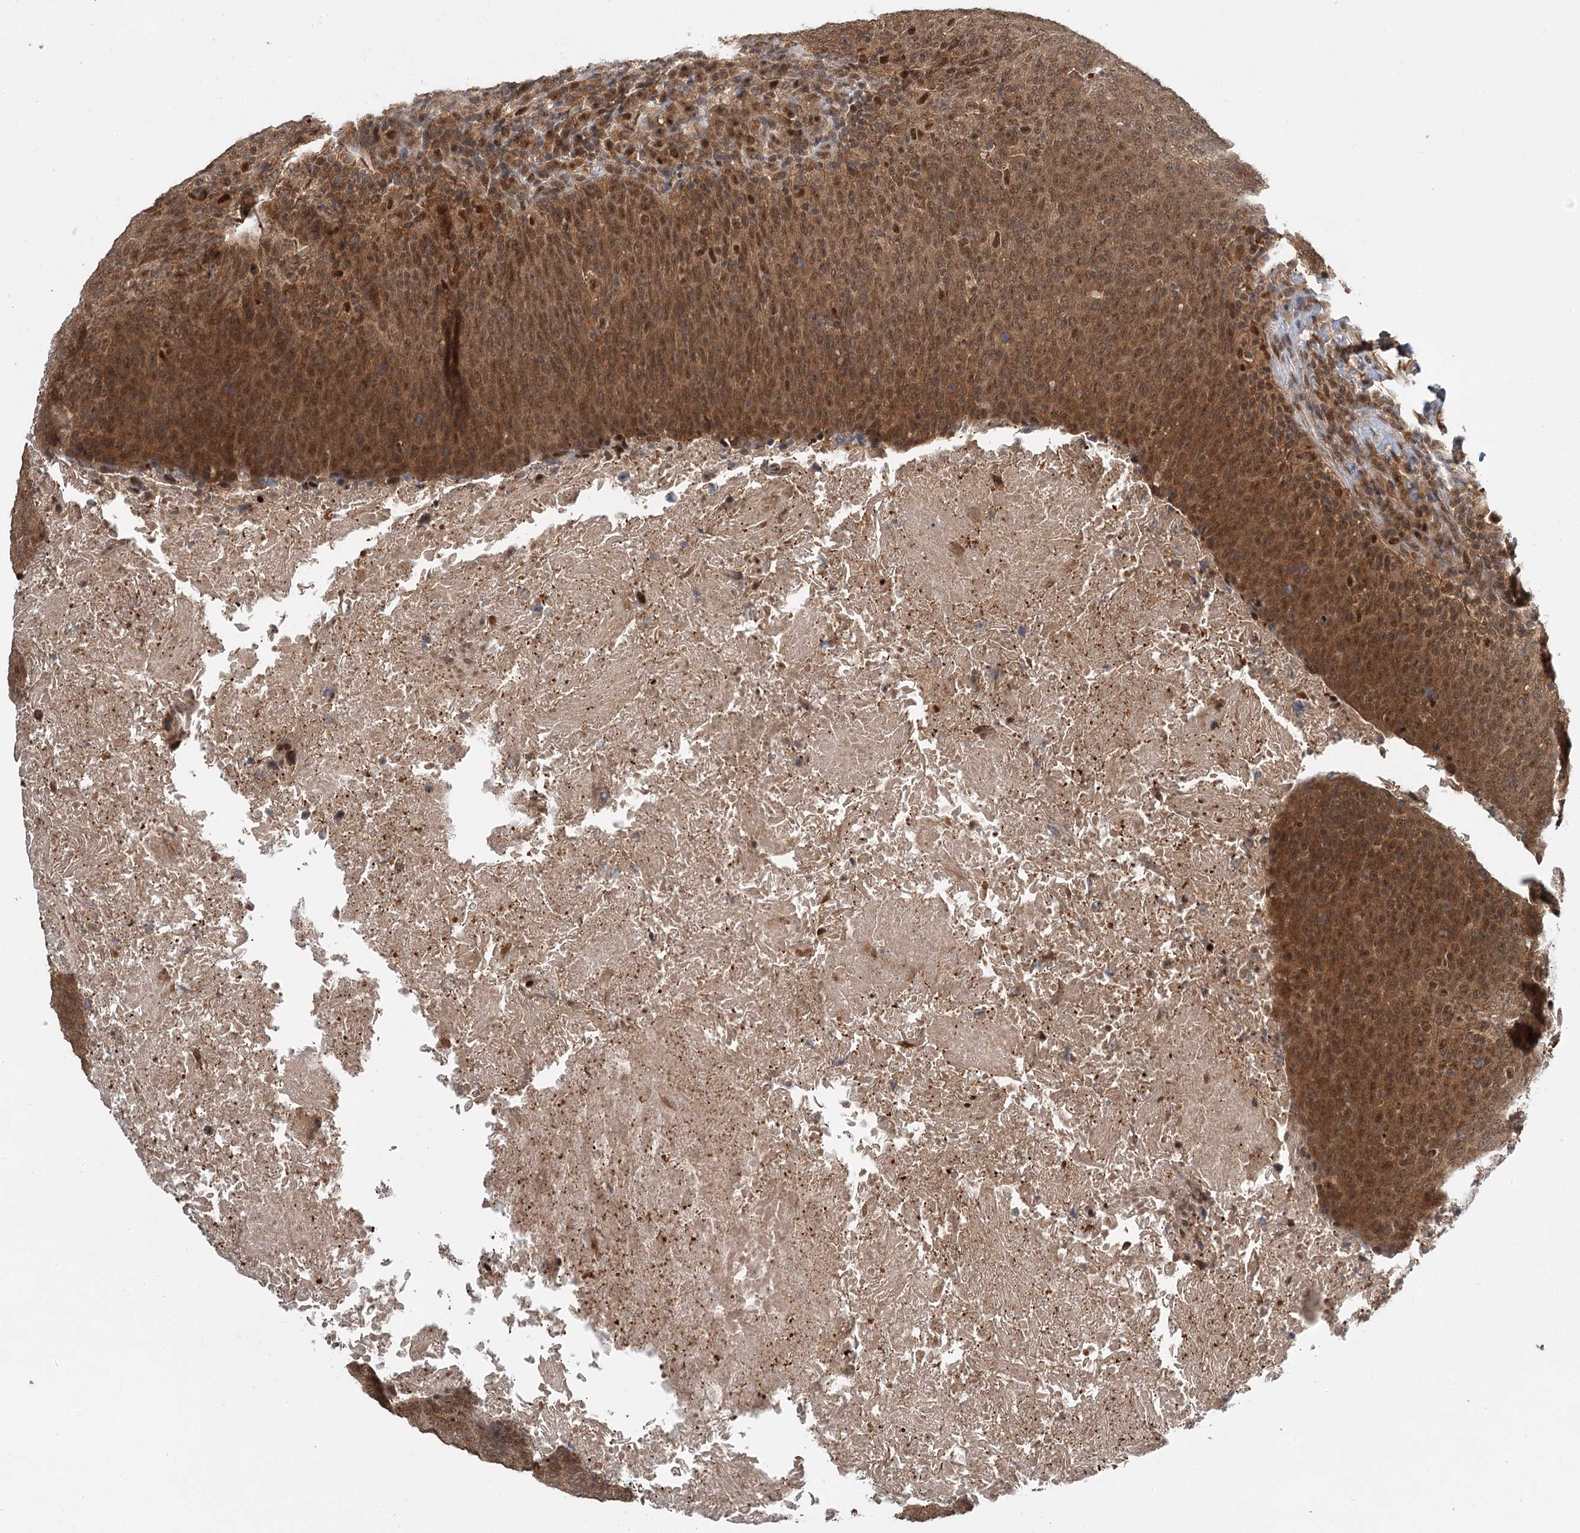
{"staining": {"intensity": "moderate", "quantity": ">75%", "location": "cytoplasmic/membranous,nuclear"}, "tissue": "head and neck cancer", "cell_type": "Tumor cells", "image_type": "cancer", "snomed": [{"axis": "morphology", "description": "Squamous cell carcinoma, NOS"}, {"axis": "morphology", "description": "Squamous cell carcinoma, metastatic, NOS"}, {"axis": "topography", "description": "Lymph node"}, {"axis": "topography", "description": "Head-Neck"}], "caption": "This is a histology image of IHC staining of metastatic squamous cell carcinoma (head and neck), which shows moderate expression in the cytoplasmic/membranous and nuclear of tumor cells.", "gene": "N6AMT1", "patient": {"sex": "male", "age": 62}}